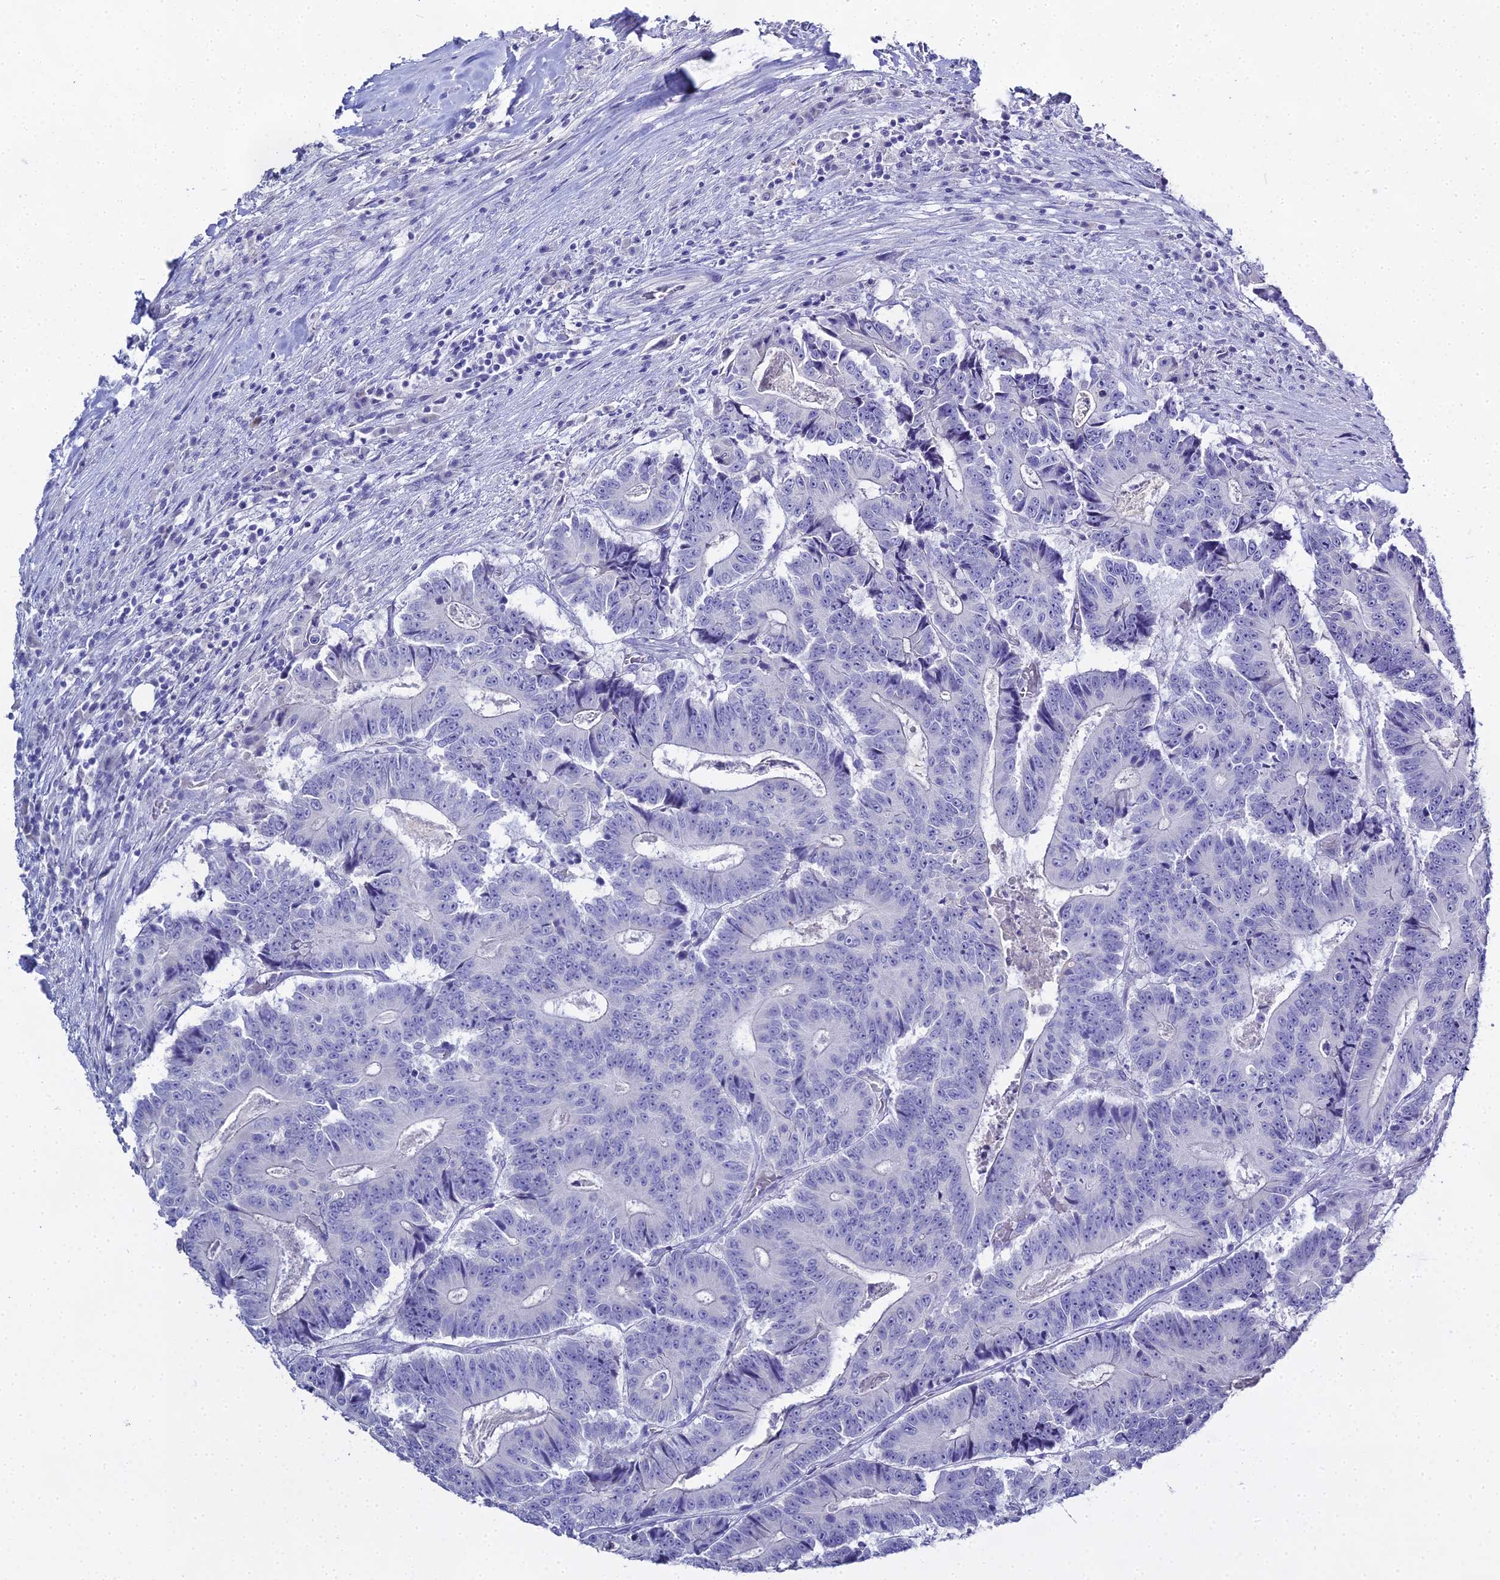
{"staining": {"intensity": "negative", "quantity": "none", "location": "none"}, "tissue": "colorectal cancer", "cell_type": "Tumor cells", "image_type": "cancer", "snomed": [{"axis": "morphology", "description": "Adenocarcinoma, NOS"}, {"axis": "topography", "description": "Colon"}], "caption": "Histopathology image shows no significant protein positivity in tumor cells of colorectal cancer (adenocarcinoma).", "gene": "S100A7", "patient": {"sex": "male", "age": 83}}